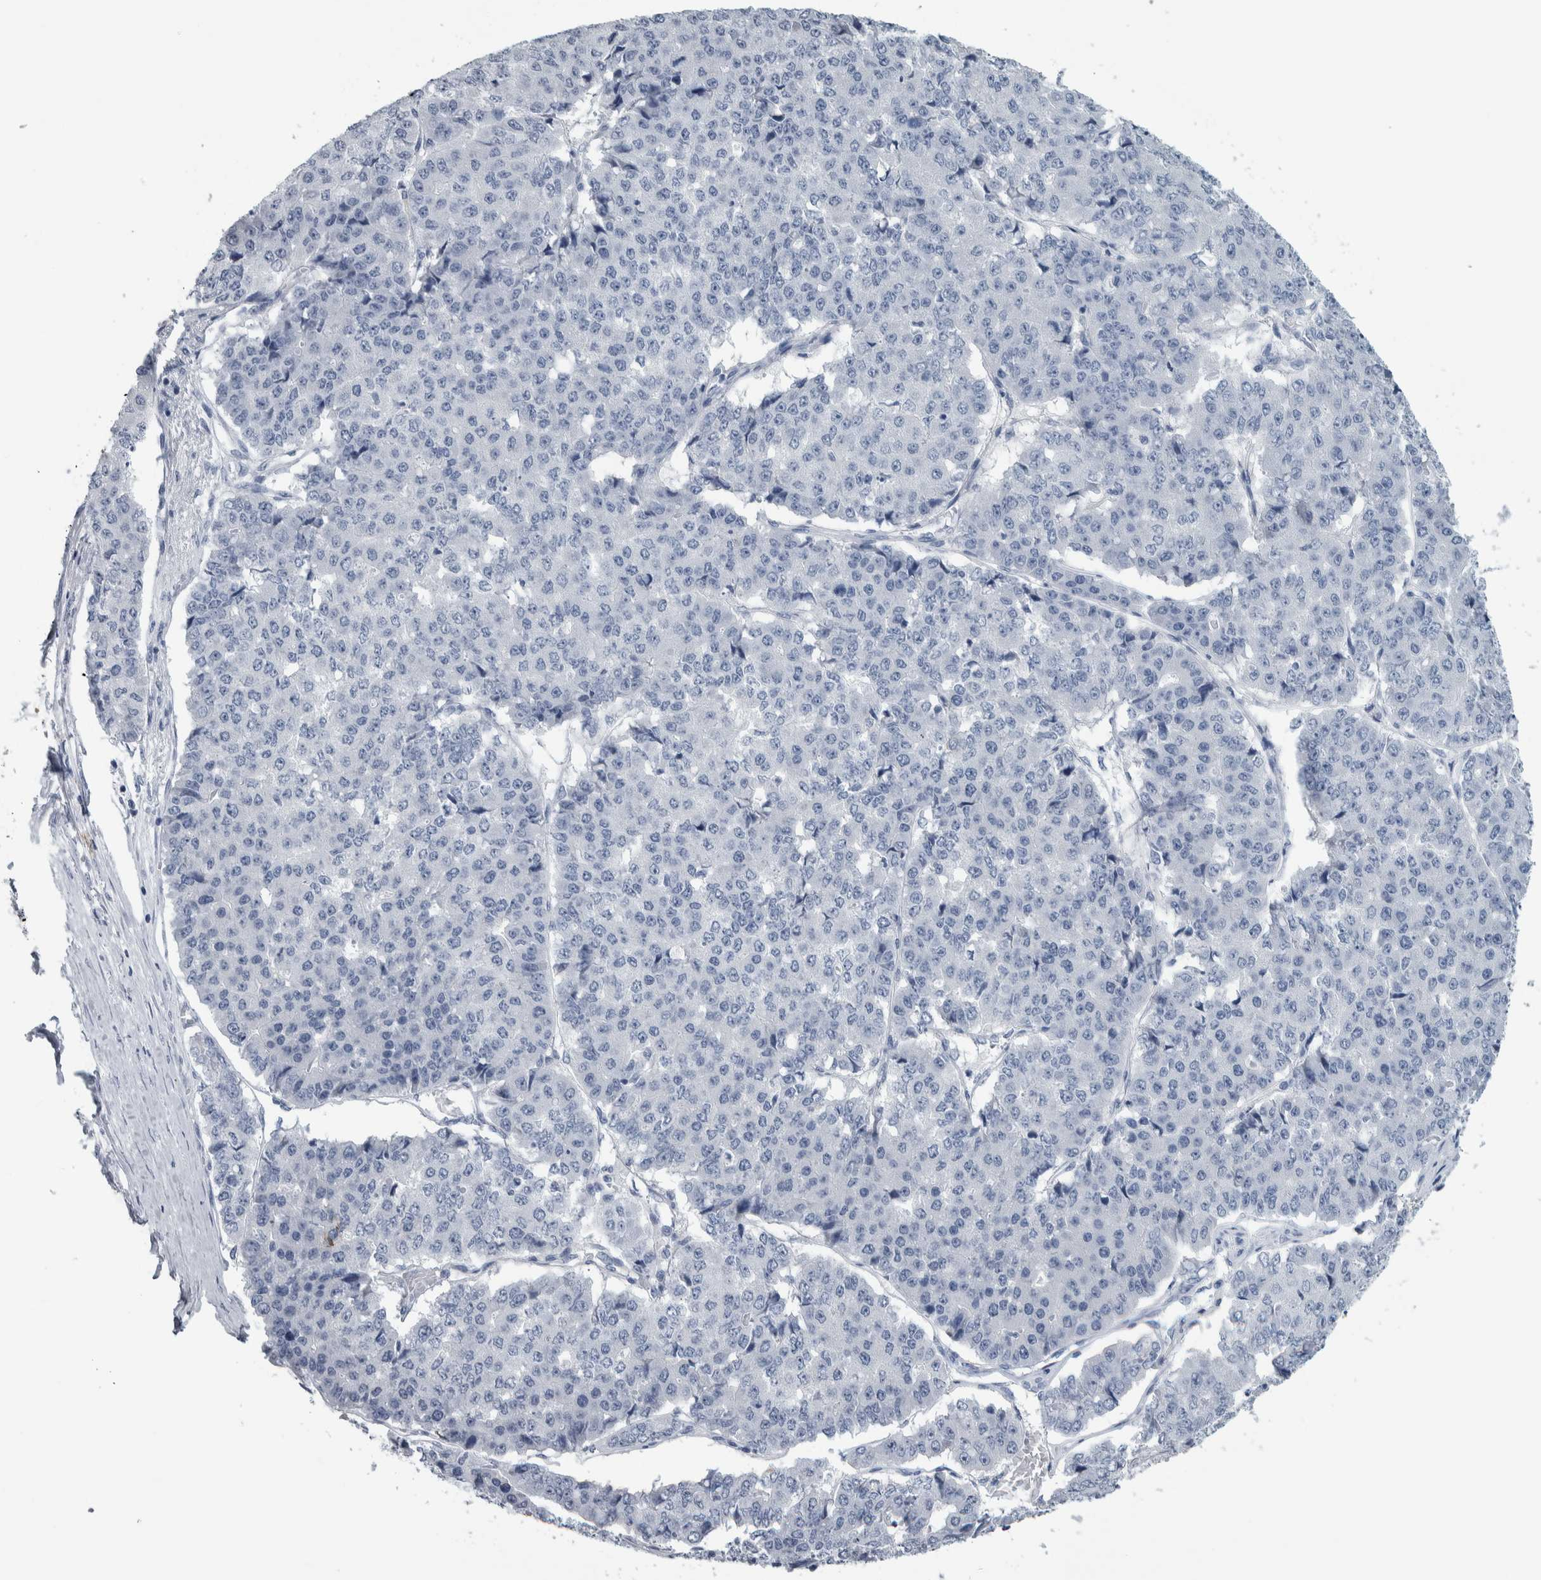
{"staining": {"intensity": "negative", "quantity": "none", "location": "none"}, "tissue": "pancreatic cancer", "cell_type": "Tumor cells", "image_type": "cancer", "snomed": [{"axis": "morphology", "description": "Adenocarcinoma, NOS"}, {"axis": "topography", "description": "Pancreas"}], "caption": "A high-resolution photomicrograph shows IHC staining of adenocarcinoma (pancreatic), which reveals no significant staining in tumor cells. (DAB IHC with hematoxylin counter stain).", "gene": "CDH17", "patient": {"sex": "male", "age": 50}}